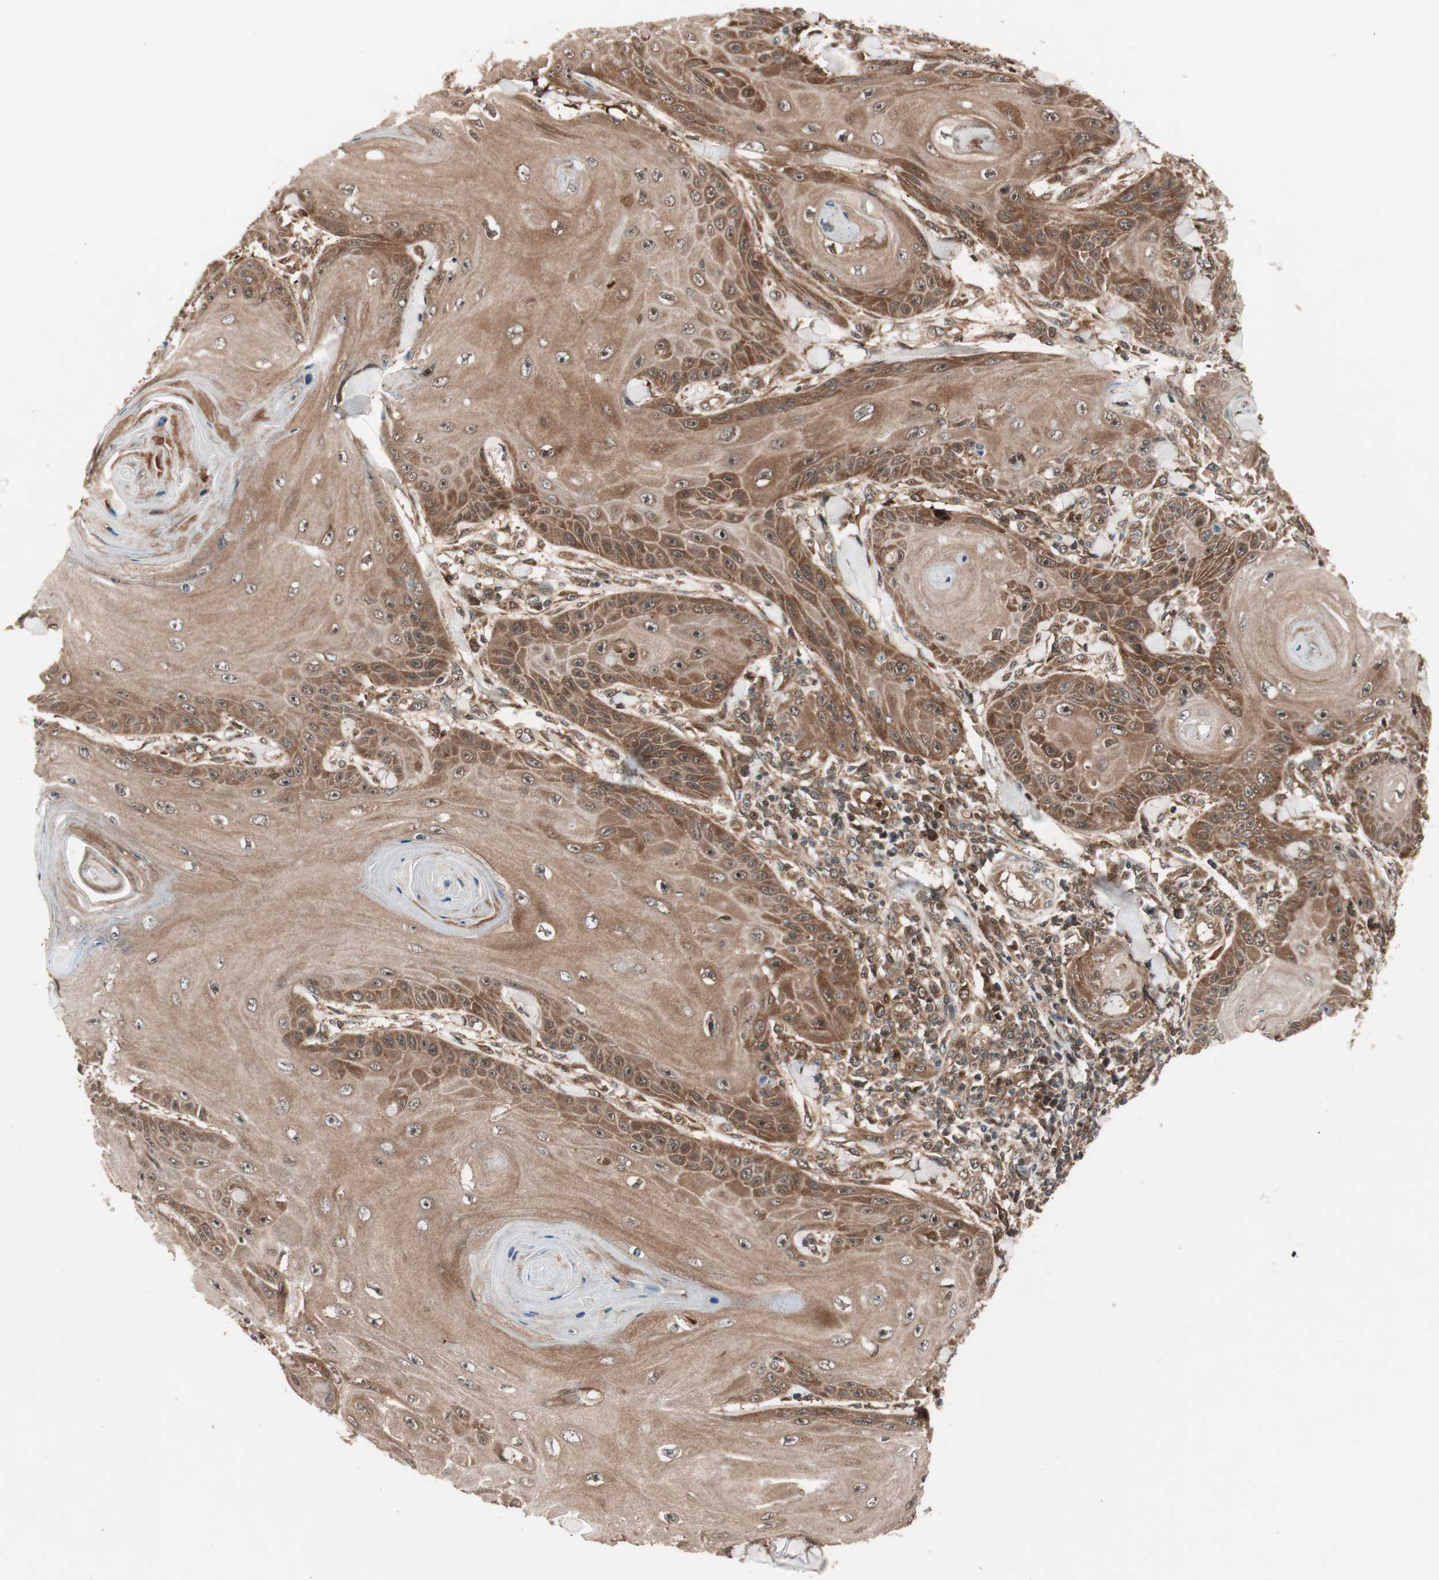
{"staining": {"intensity": "moderate", "quantity": ">75%", "location": "cytoplasmic/membranous"}, "tissue": "skin cancer", "cell_type": "Tumor cells", "image_type": "cancer", "snomed": [{"axis": "morphology", "description": "Squamous cell carcinoma, NOS"}, {"axis": "topography", "description": "Skin"}], "caption": "High-power microscopy captured an immunohistochemistry histopathology image of squamous cell carcinoma (skin), revealing moderate cytoplasmic/membranous expression in about >75% of tumor cells.", "gene": "PRKG2", "patient": {"sex": "female", "age": 78}}